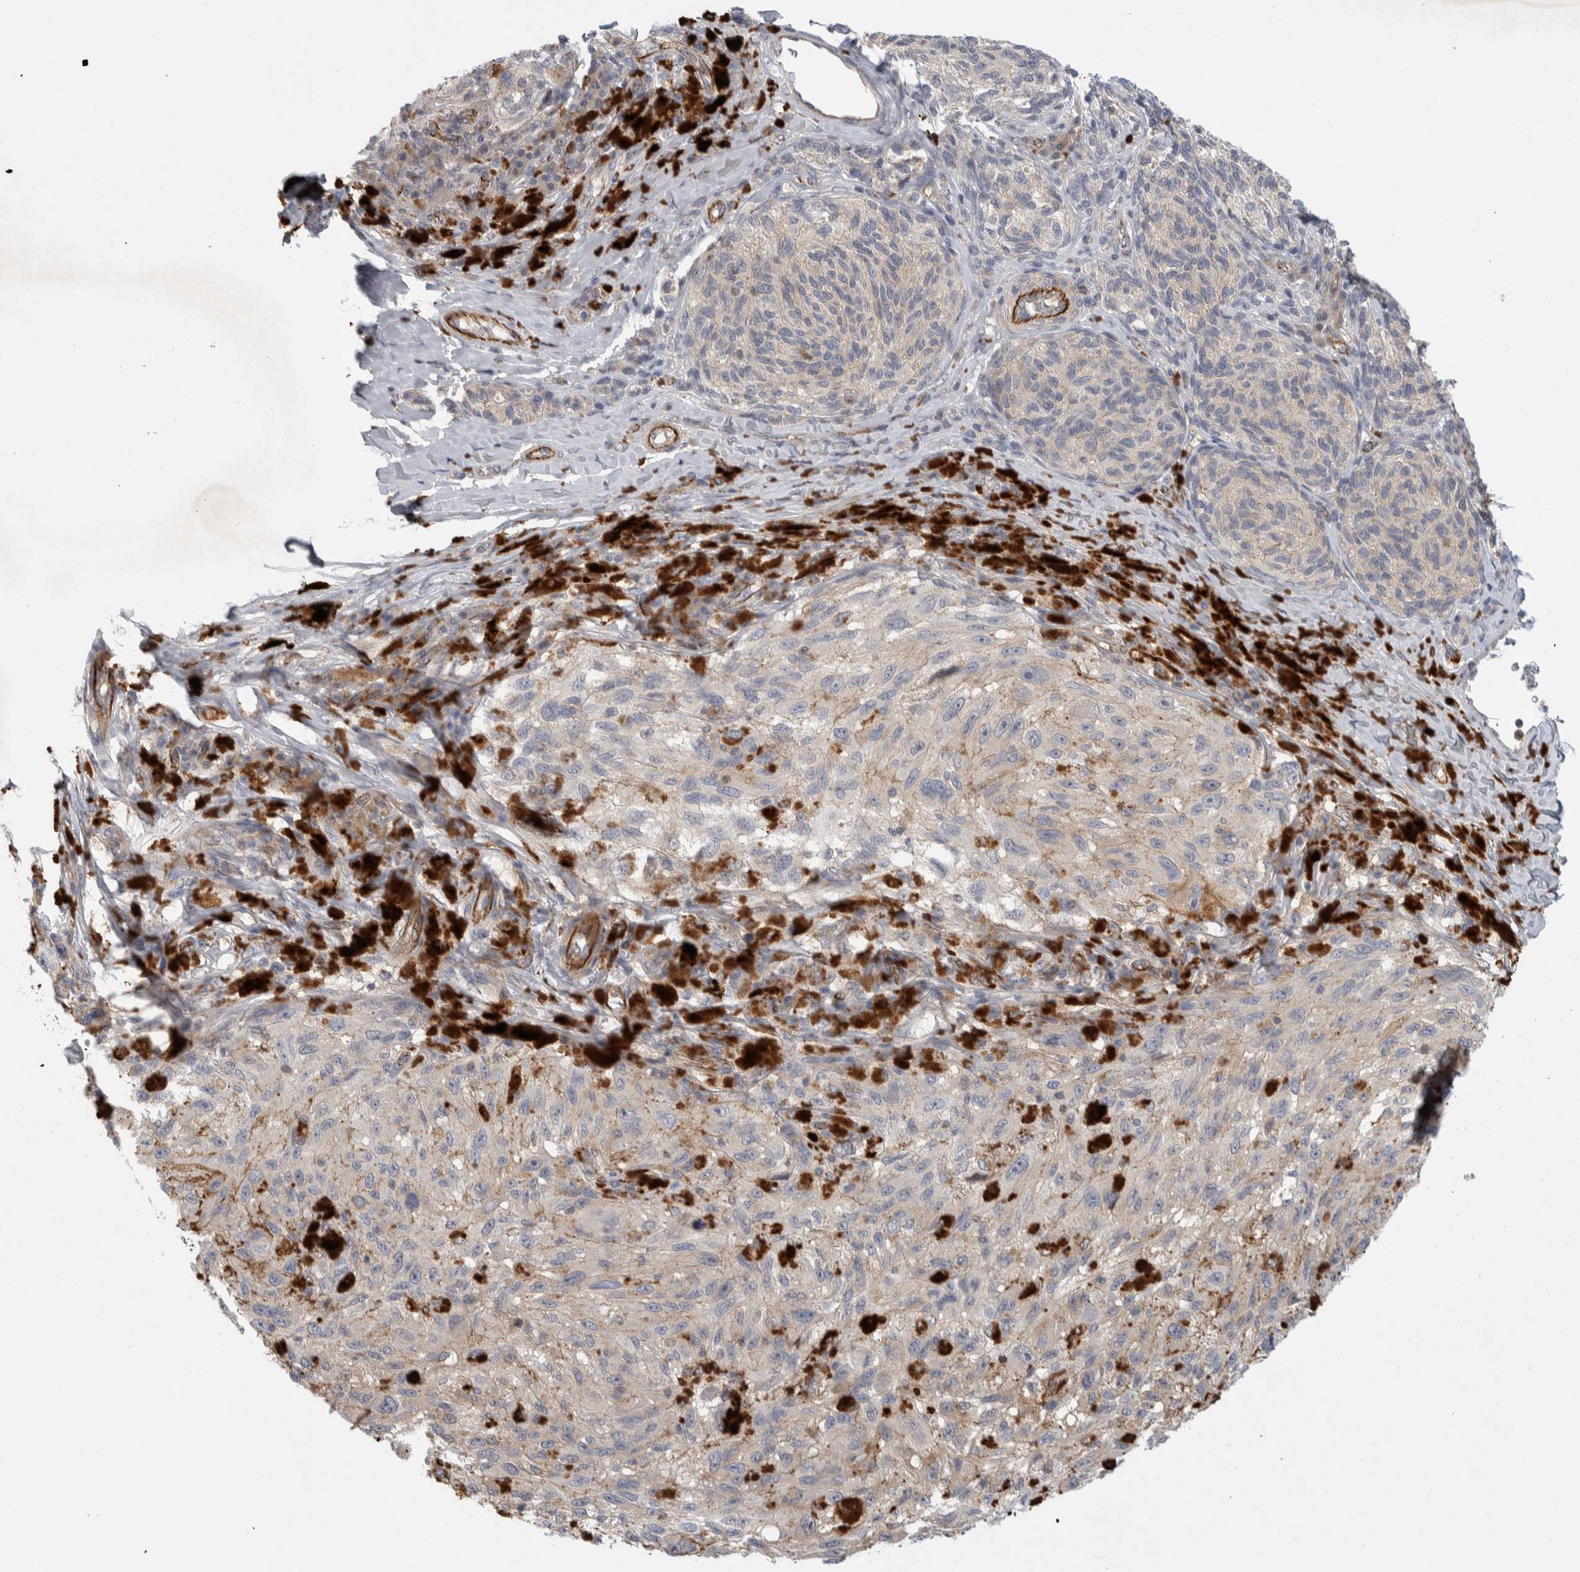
{"staining": {"intensity": "negative", "quantity": "none", "location": "none"}, "tissue": "melanoma", "cell_type": "Tumor cells", "image_type": "cancer", "snomed": [{"axis": "morphology", "description": "Malignant melanoma, NOS"}, {"axis": "topography", "description": "Skin"}], "caption": "Protein analysis of malignant melanoma exhibits no significant positivity in tumor cells.", "gene": "ZNF862", "patient": {"sex": "female", "age": 73}}